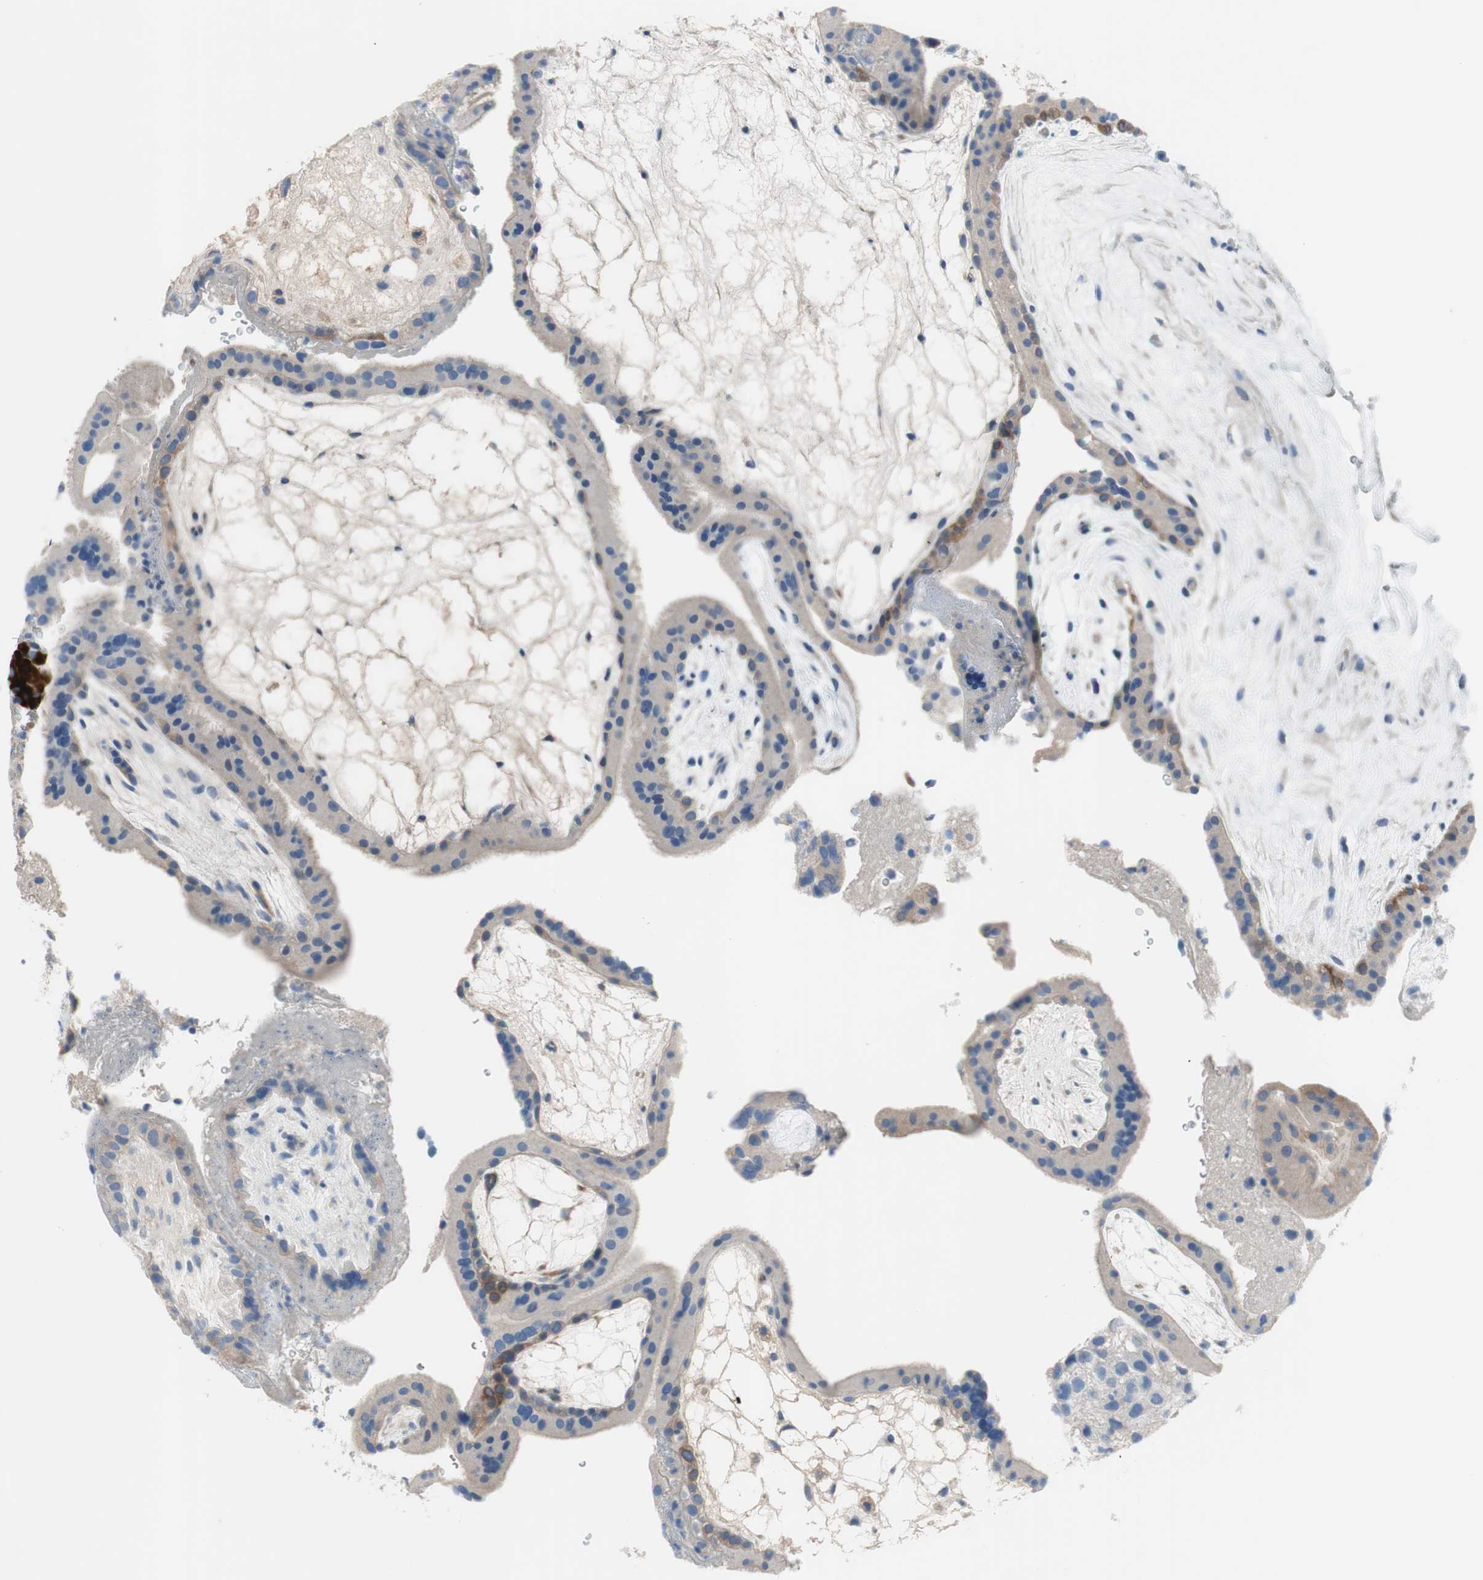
{"staining": {"intensity": "moderate", "quantity": "25%-75%", "location": "cytoplasmic/membranous"}, "tissue": "placenta", "cell_type": "Trophoblastic cells", "image_type": "normal", "snomed": [{"axis": "morphology", "description": "Normal tissue, NOS"}, {"axis": "topography", "description": "Placenta"}], "caption": "Approximately 25%-75% of trophoblastic cells in benign placenta show moderate cytoplasmic/membranous protein positivity as visualized by brown immunohistochemical staining.", "gene": "FDFT1", "patient": {"sex": "female", "age": 19}}